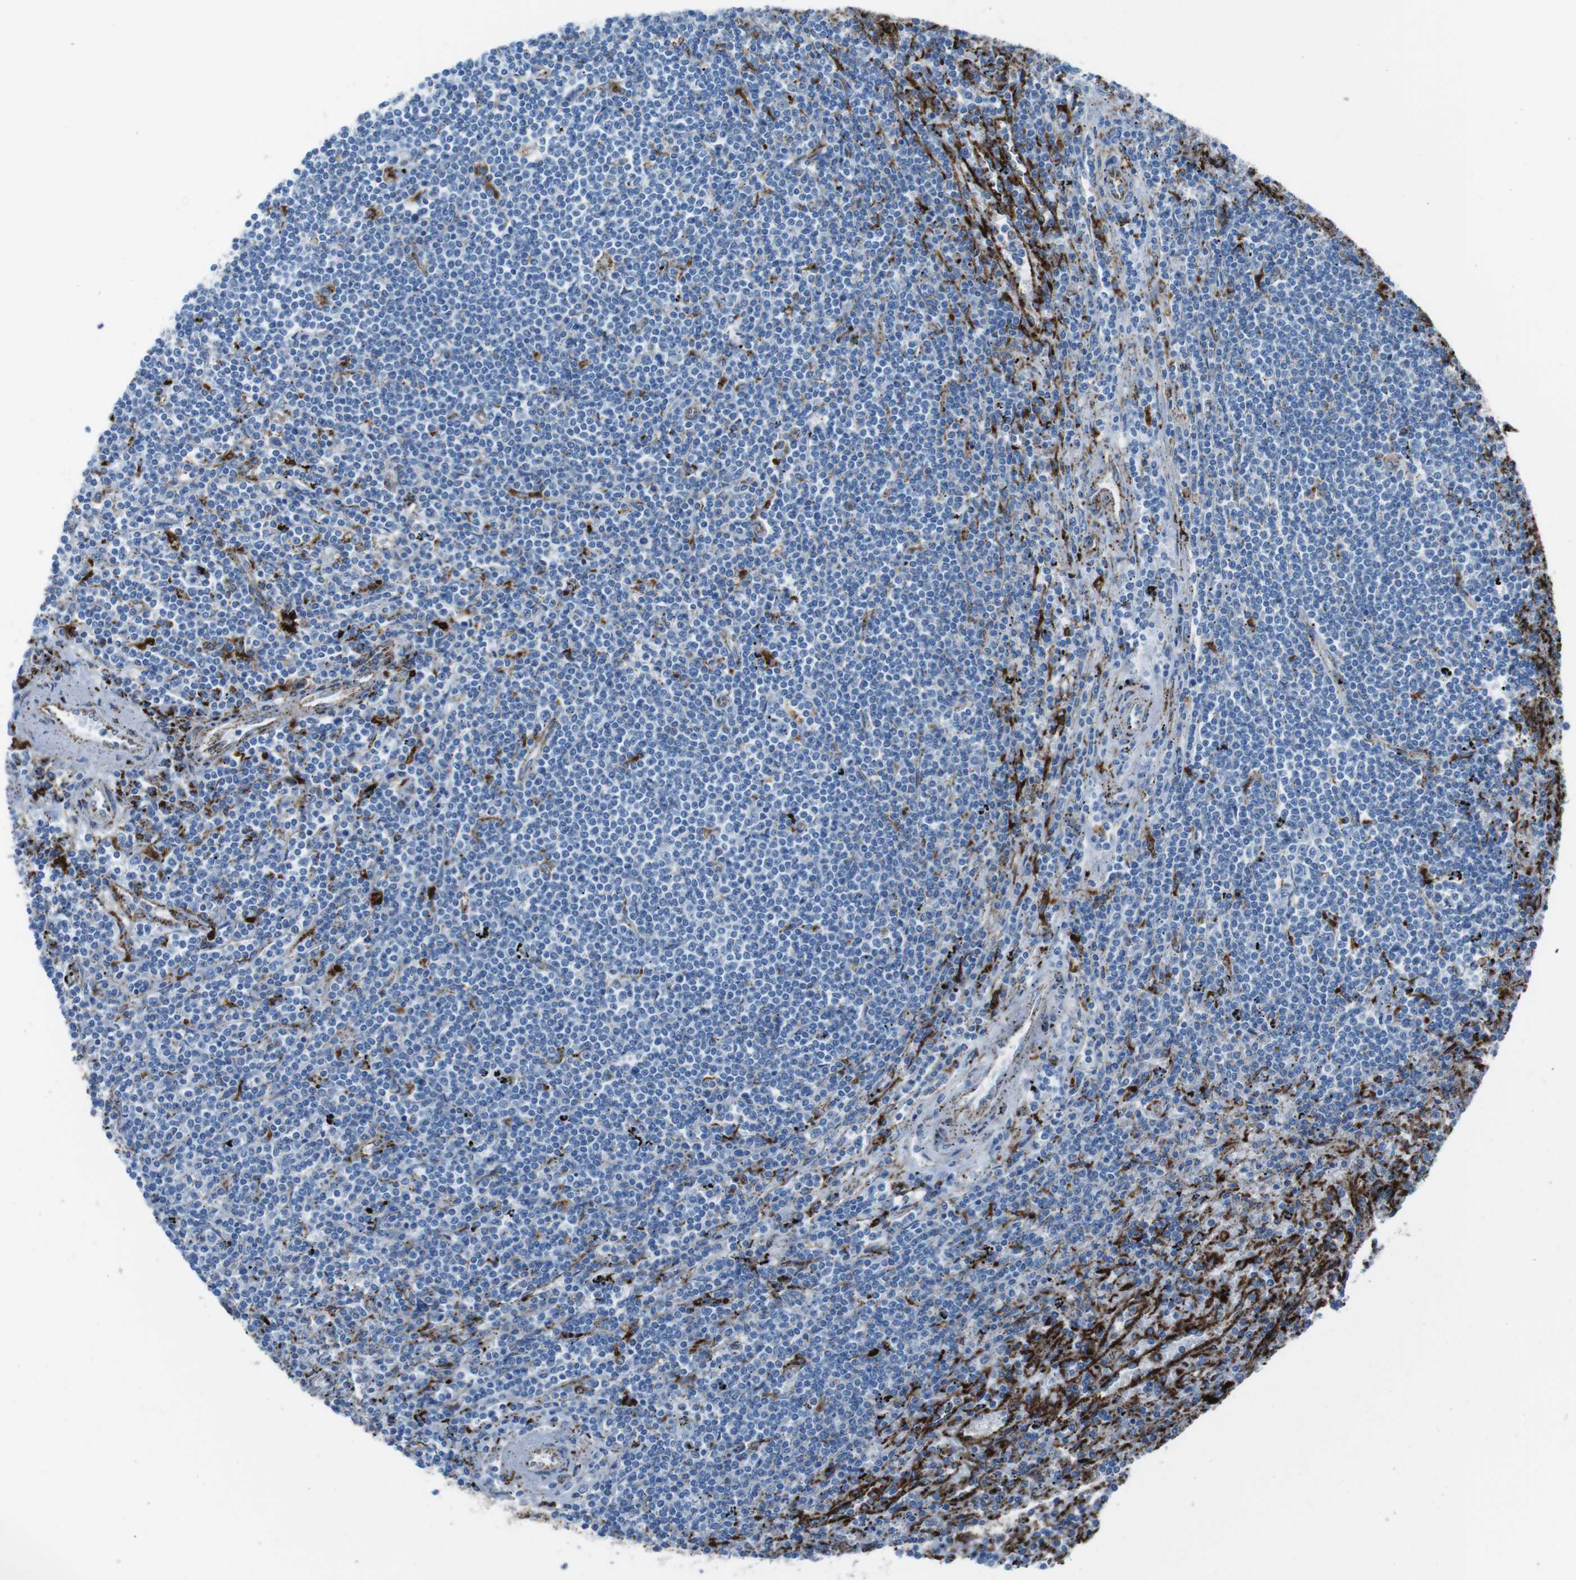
{"staining": {"intensity": "negative", "quantity": "none", "location": "none"}, "tissue": "lymphoma", "cell_type": "Tumor cells", "image_type": "cancer", "snomed": [{"axis": "morphology", "description": "Malignant lymphoma, non-Hodgkin's type, Low grade"}, {"axis": "topography", "description": "Spleen"}], "caption": "Immunohistochemistry micrograph of neoplastic tissue: human malignant lymphoma, non-Hodgkin's type (low-grade) stained with DAB (3,3'-diaminobenzidine) exhibits no significant protein staining in tumor cells.", "gene": "SCARB2", "patient": {"sex": "male", "age": 76}}